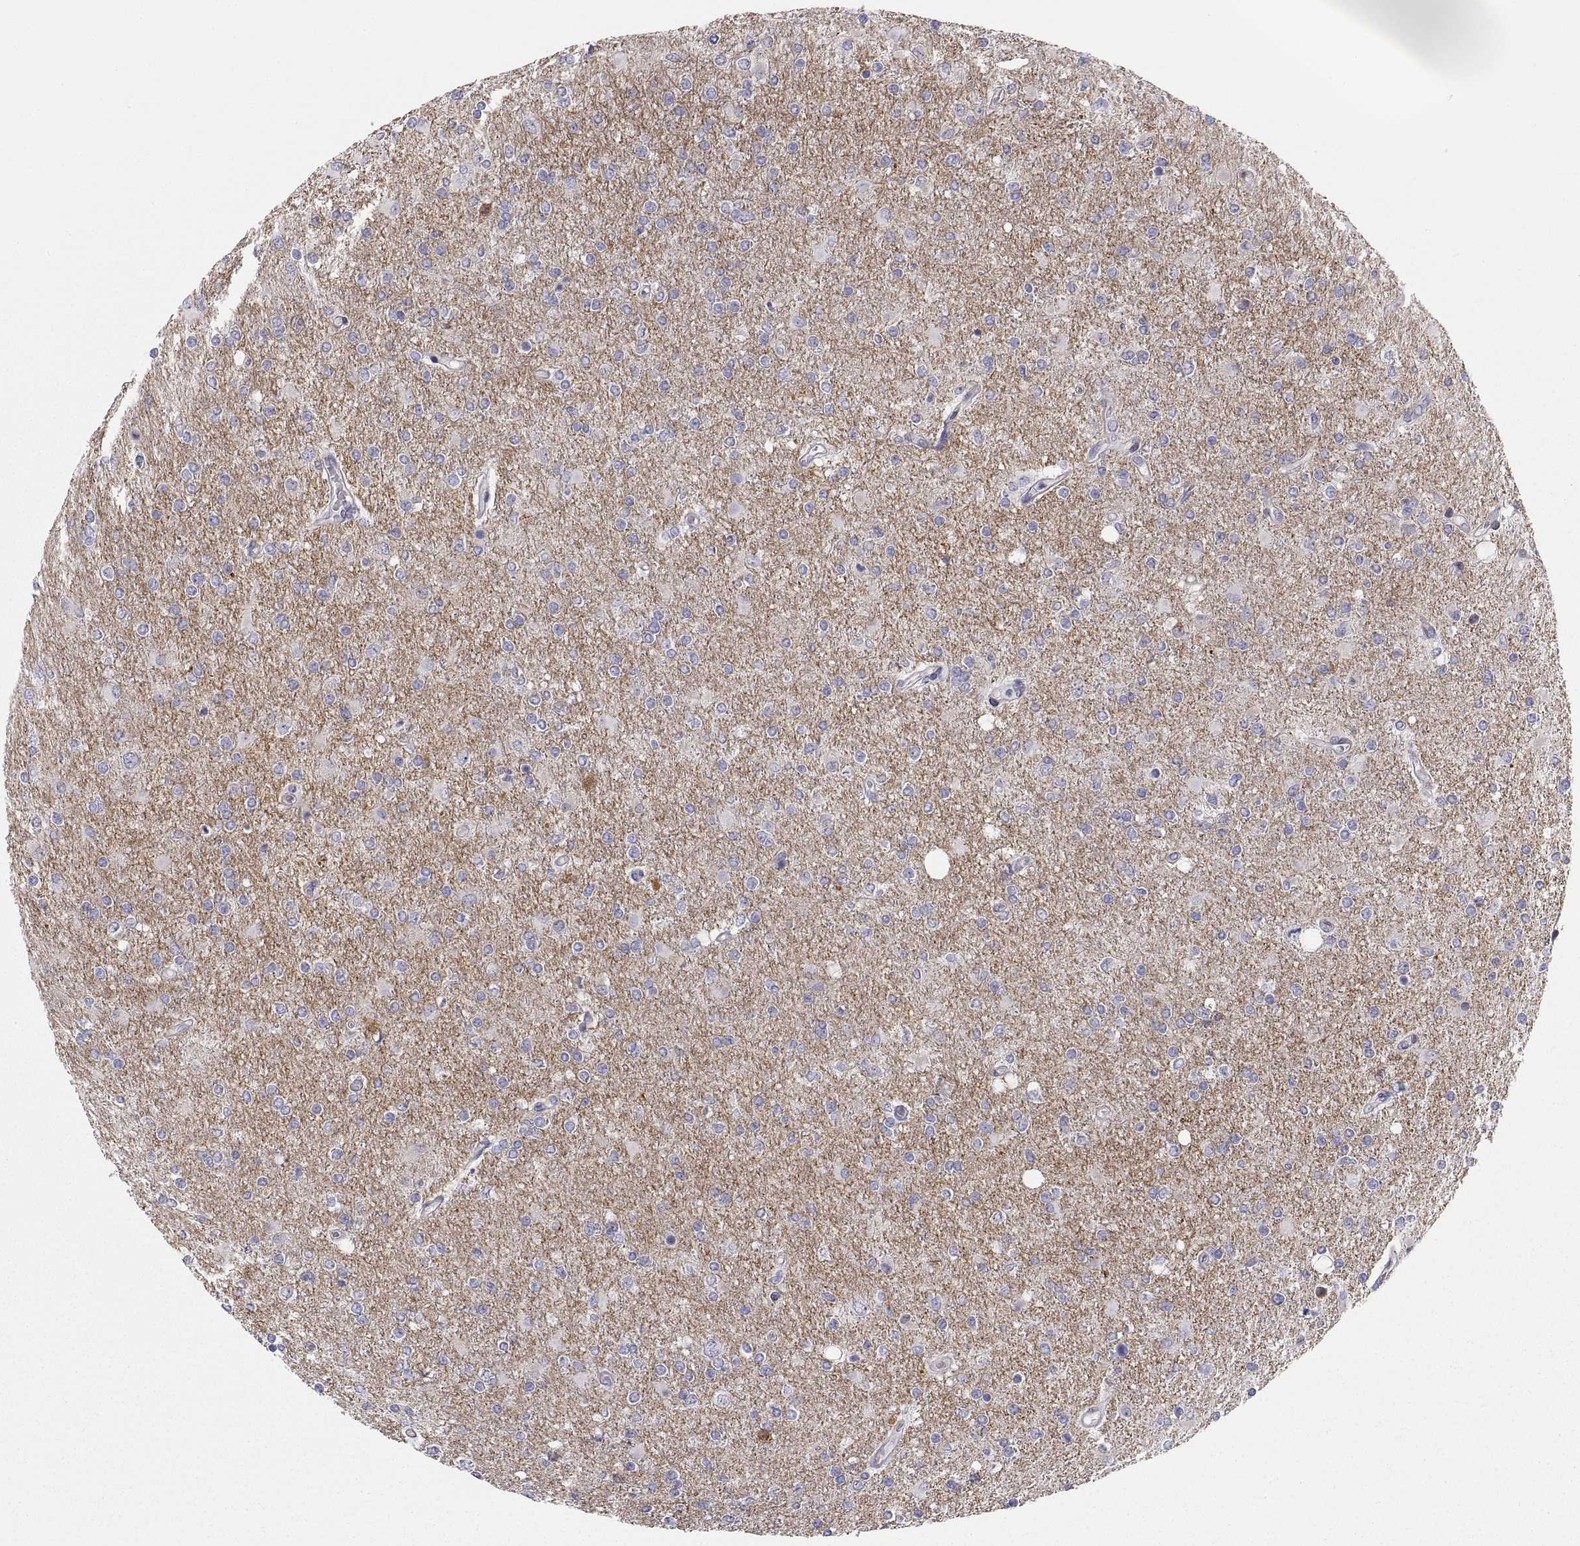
{"staining": {"intensity": "negative", "quantity": "none", "location": "none"}, "tissue": "glioma", "cell_type": "Tumor cells", "image_type": "cancer", "snomed": [{"axis": "morphology", "description": "Glioma, malignant, High grade"}, {"axis": "topography", "description": "Cerebral cortex"}], "caption": "IHC image of neoplastic tissue: glioma stained with DAB demonstrates no significant protein positivity in tumor cells. The staining was performed using DAB to visualize the protein expression in brown, while the nuclei were stained in blue with hematoxylin (Magnification: 20x).", "gene": "STRC", "patient": {"sex": "male", "age": 70}}